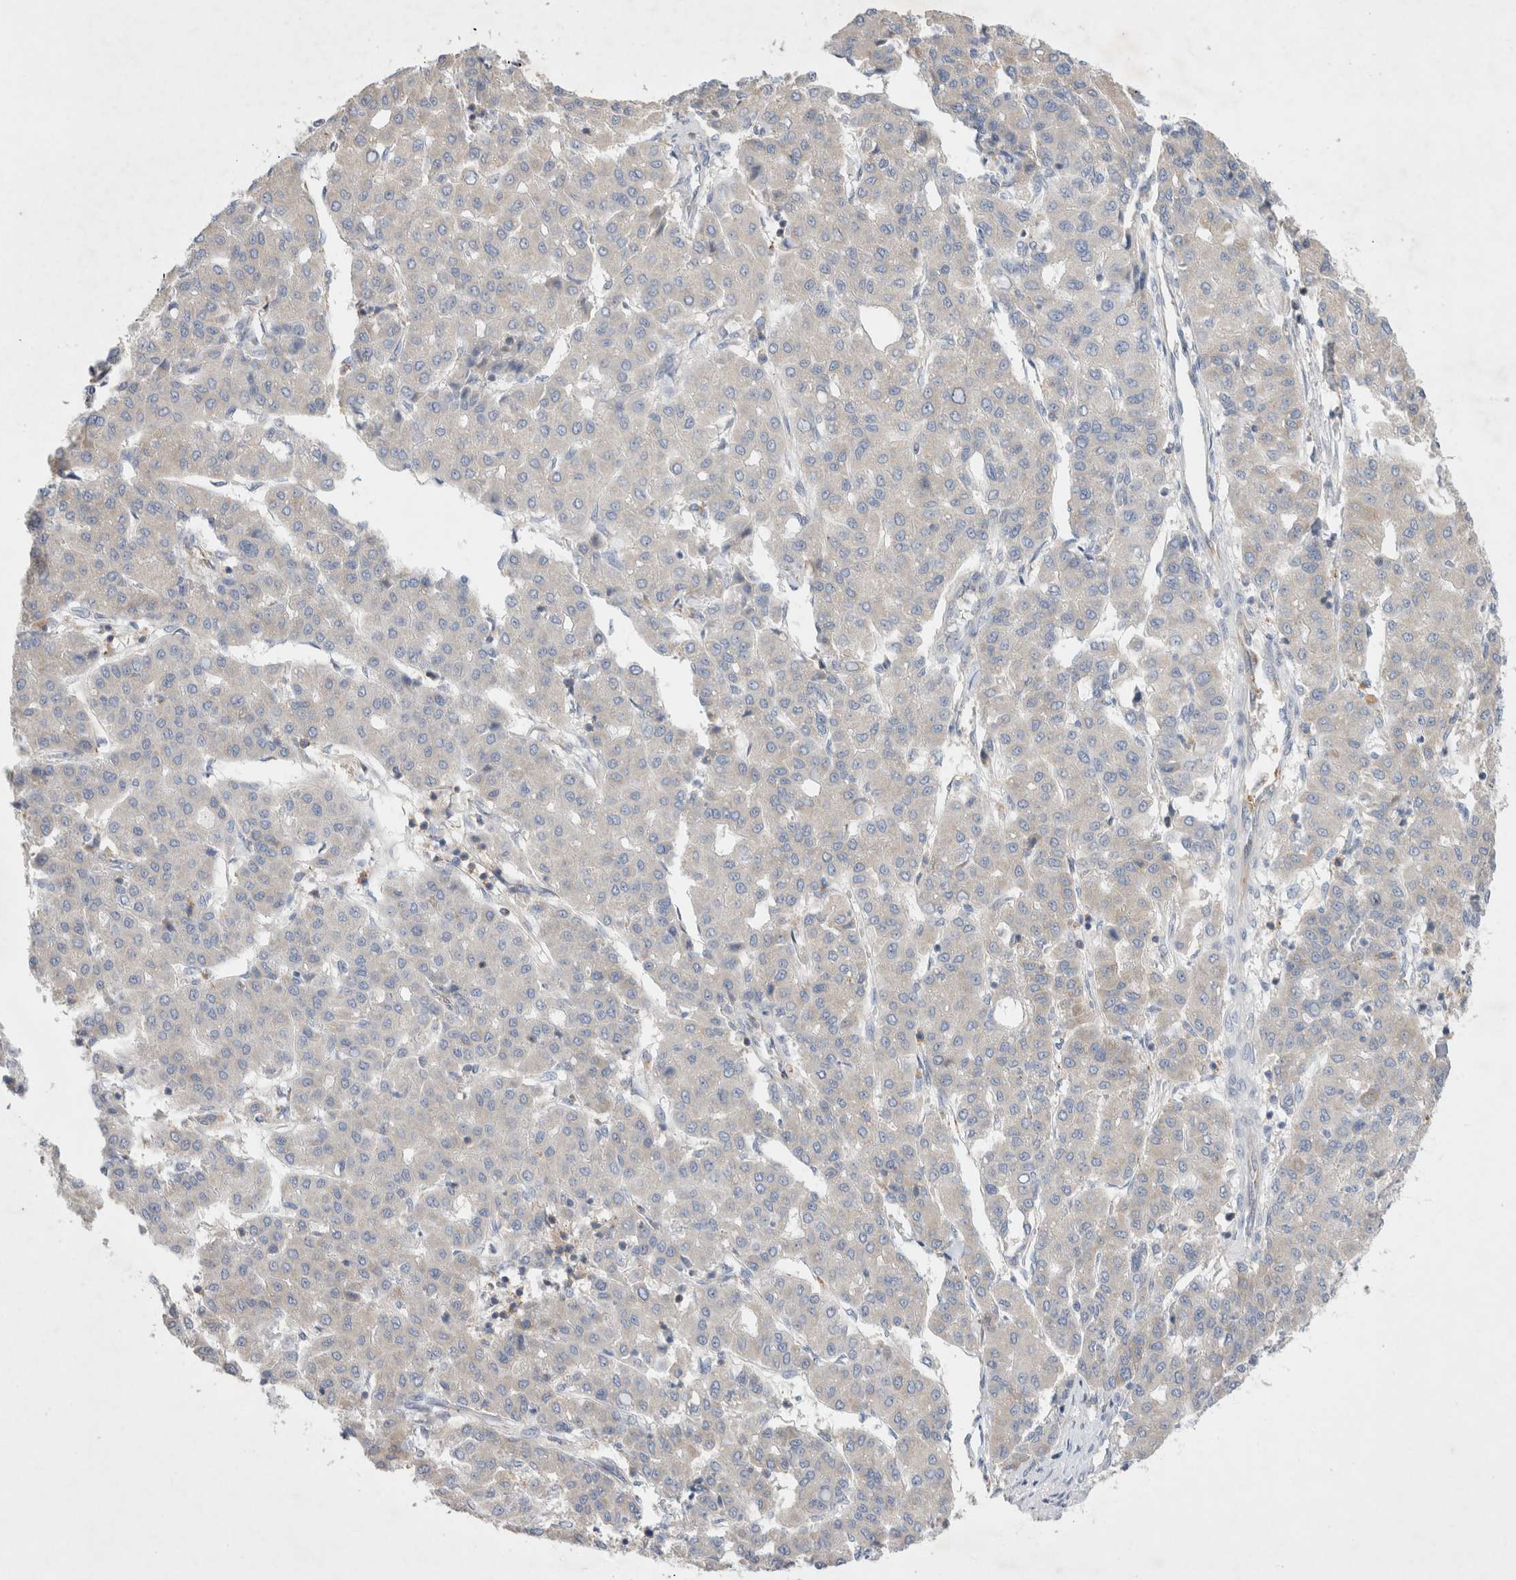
{"staining": {"intensity": "negative", "quantity": "none", "location": "none"}, "tissue": "liver cancer", "cell_type": "Tumor cells", "image_type": "cancer", "snomed": [{"axis": "morphology", "description": "Carcinoma, Hepatocellular, NOS"}, {"axis": "topography", "description": "Liver"}], "caption": "DAB immunohistochemical staining of hepatocellular carcinoma (liver) exhibits no significant expression in tumor cells.", "gene": "ZNF23", "patient": {"sex": "male", "age": 65}}